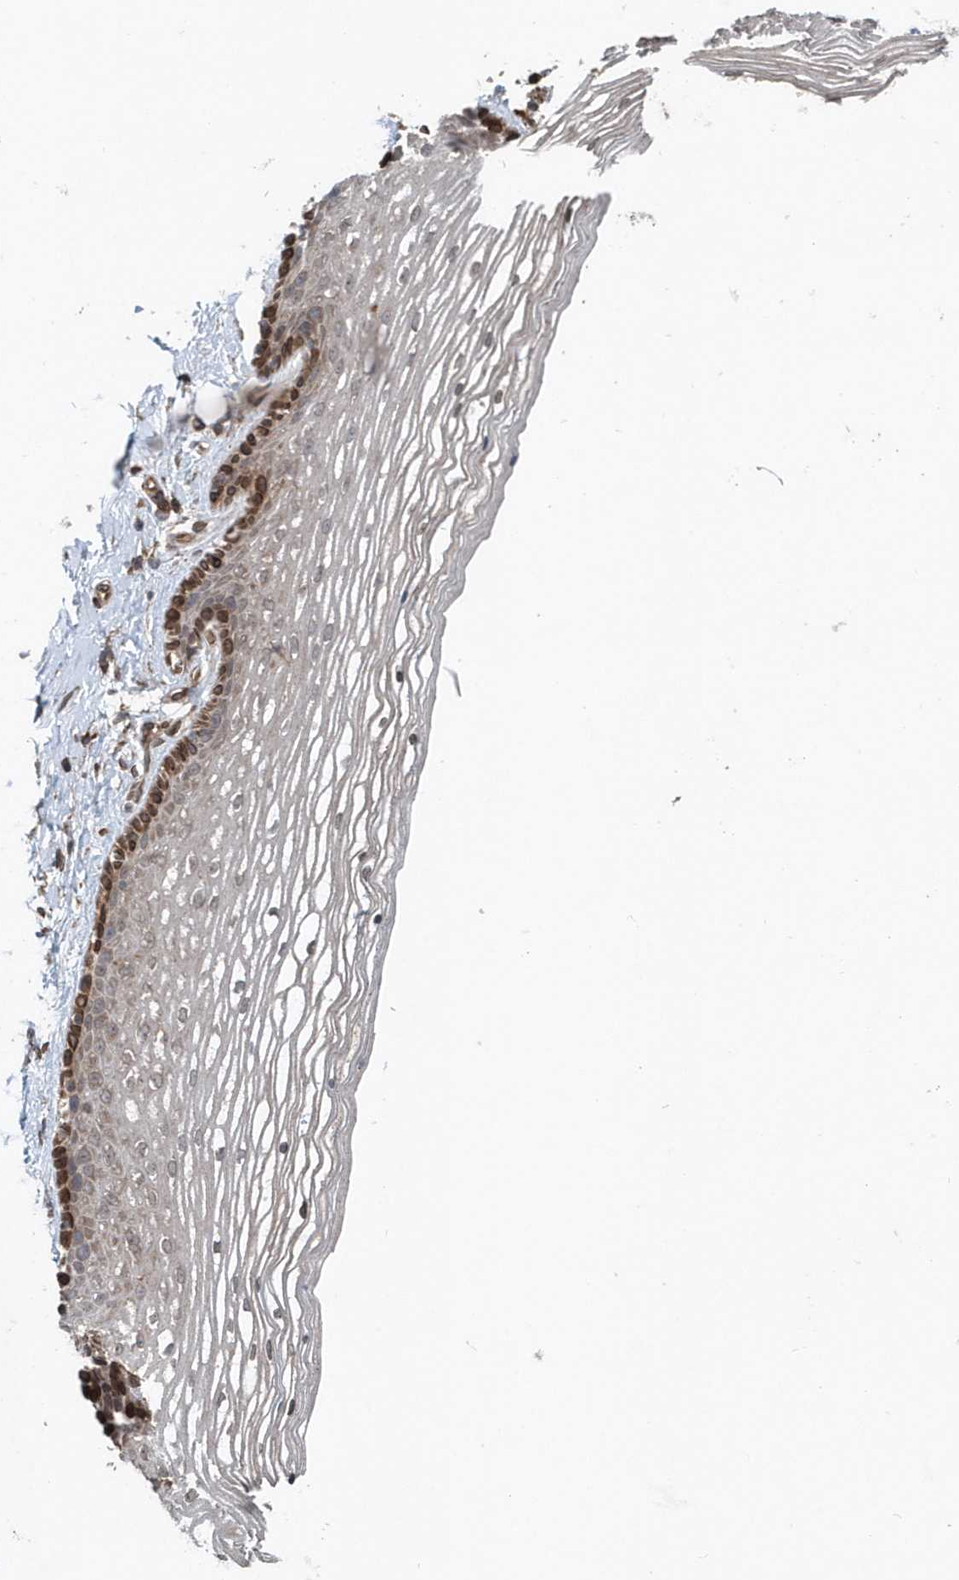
{"staining": {"intensity": "strong", "quantity": "<25%", "location": "cytoplasmic/membranous"}, "tissue": "vagina", "cell_type": "Squamous epithelial cells", "image_type": "normal", "snomed": [{"axis": "morphology", "description": "Normal tissue, NOS"}, {"axis": "topography", "description": "Vagina"}], "caption": "Protein expression analysis of unremarkable human vagina reveals strong cytoplasmic/membranous staining in about <25% of squamous epithelial cells.", "gene": "MCC", "patient": {"sex": "female", "age": 46}}